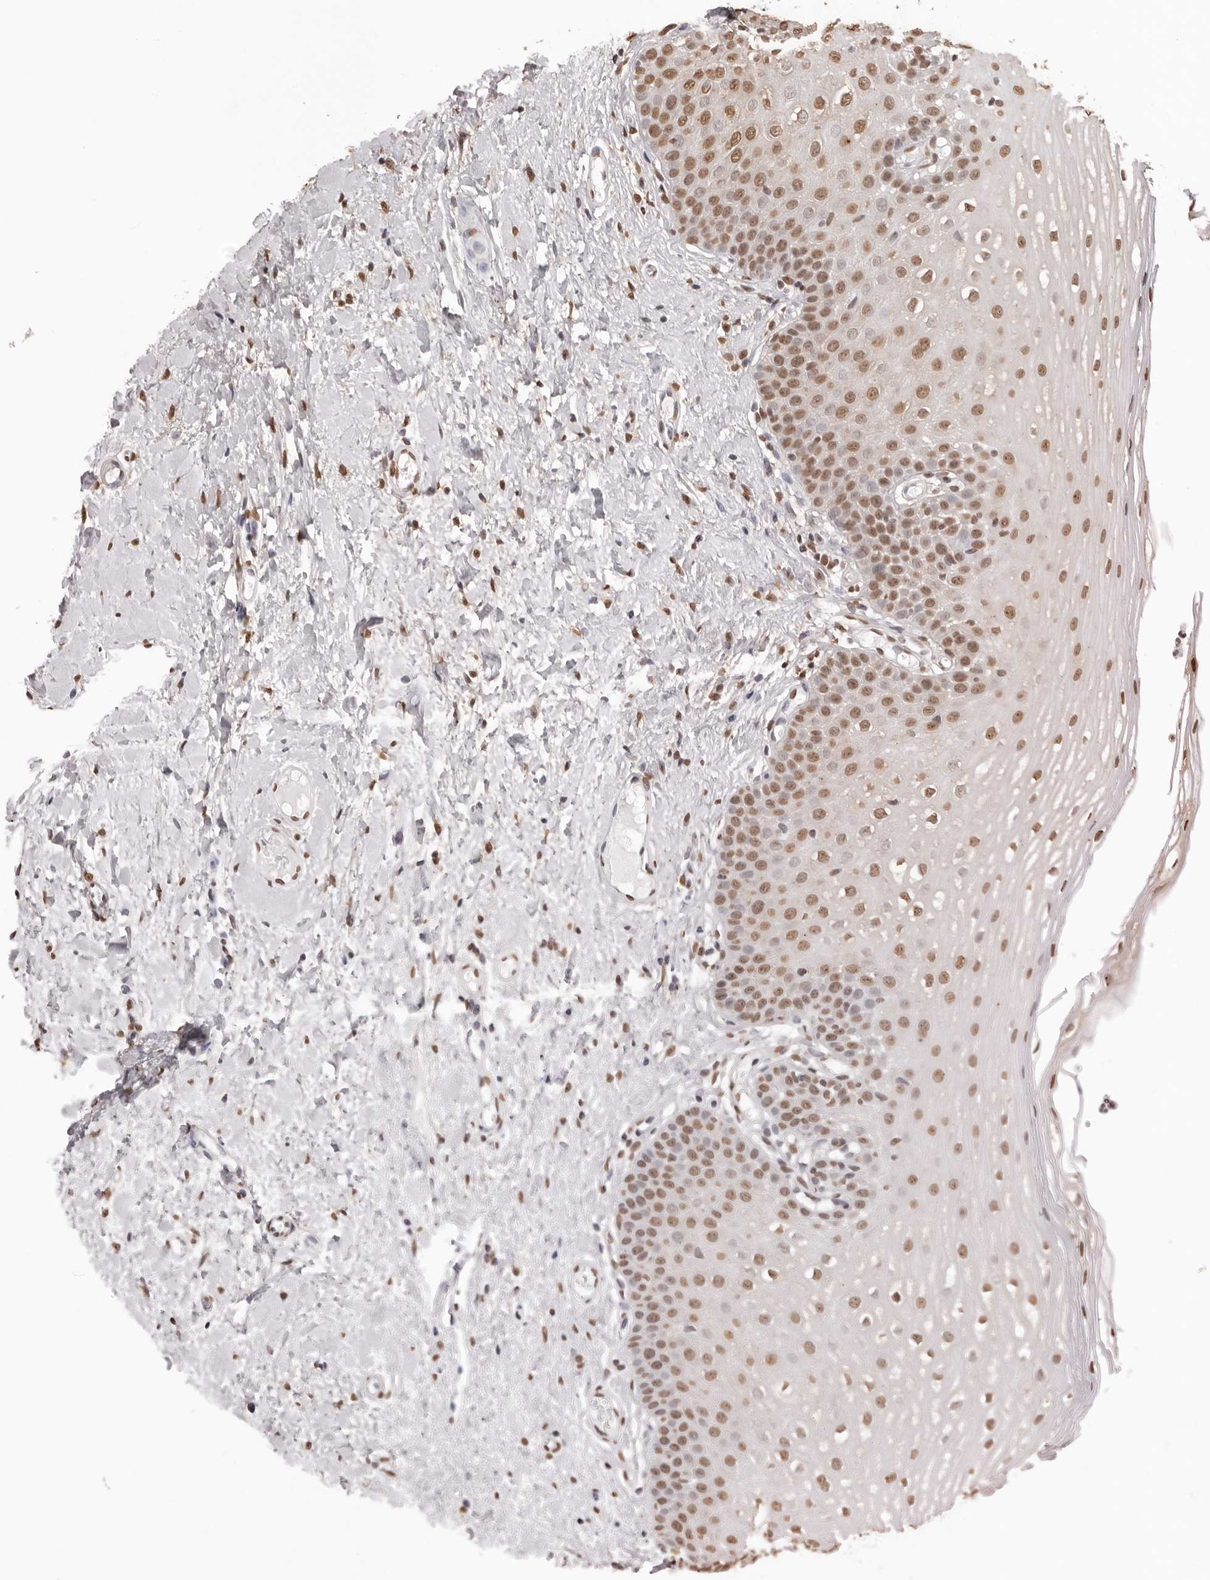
{"staining": {"intensity": "moderate", "quantity": ">75%", "location": "nuclear"}, "tissue": "oral mucosa", "cell_type": "Squamous epithelial cells", "image_type": "normal", "snomed": [{"axis": "morphology", "description": "Normal tissue, NOS"}, {"axis": "topography", "description": "Oral tissue"}], "caption": "Oral mucosa stained for a protein (brown) exhibits moderate nuclear positive expression in about >75% of squamous epithelial cells.", "gene": "OLIG3", "patient": {"sex": "female", "age": 56}}